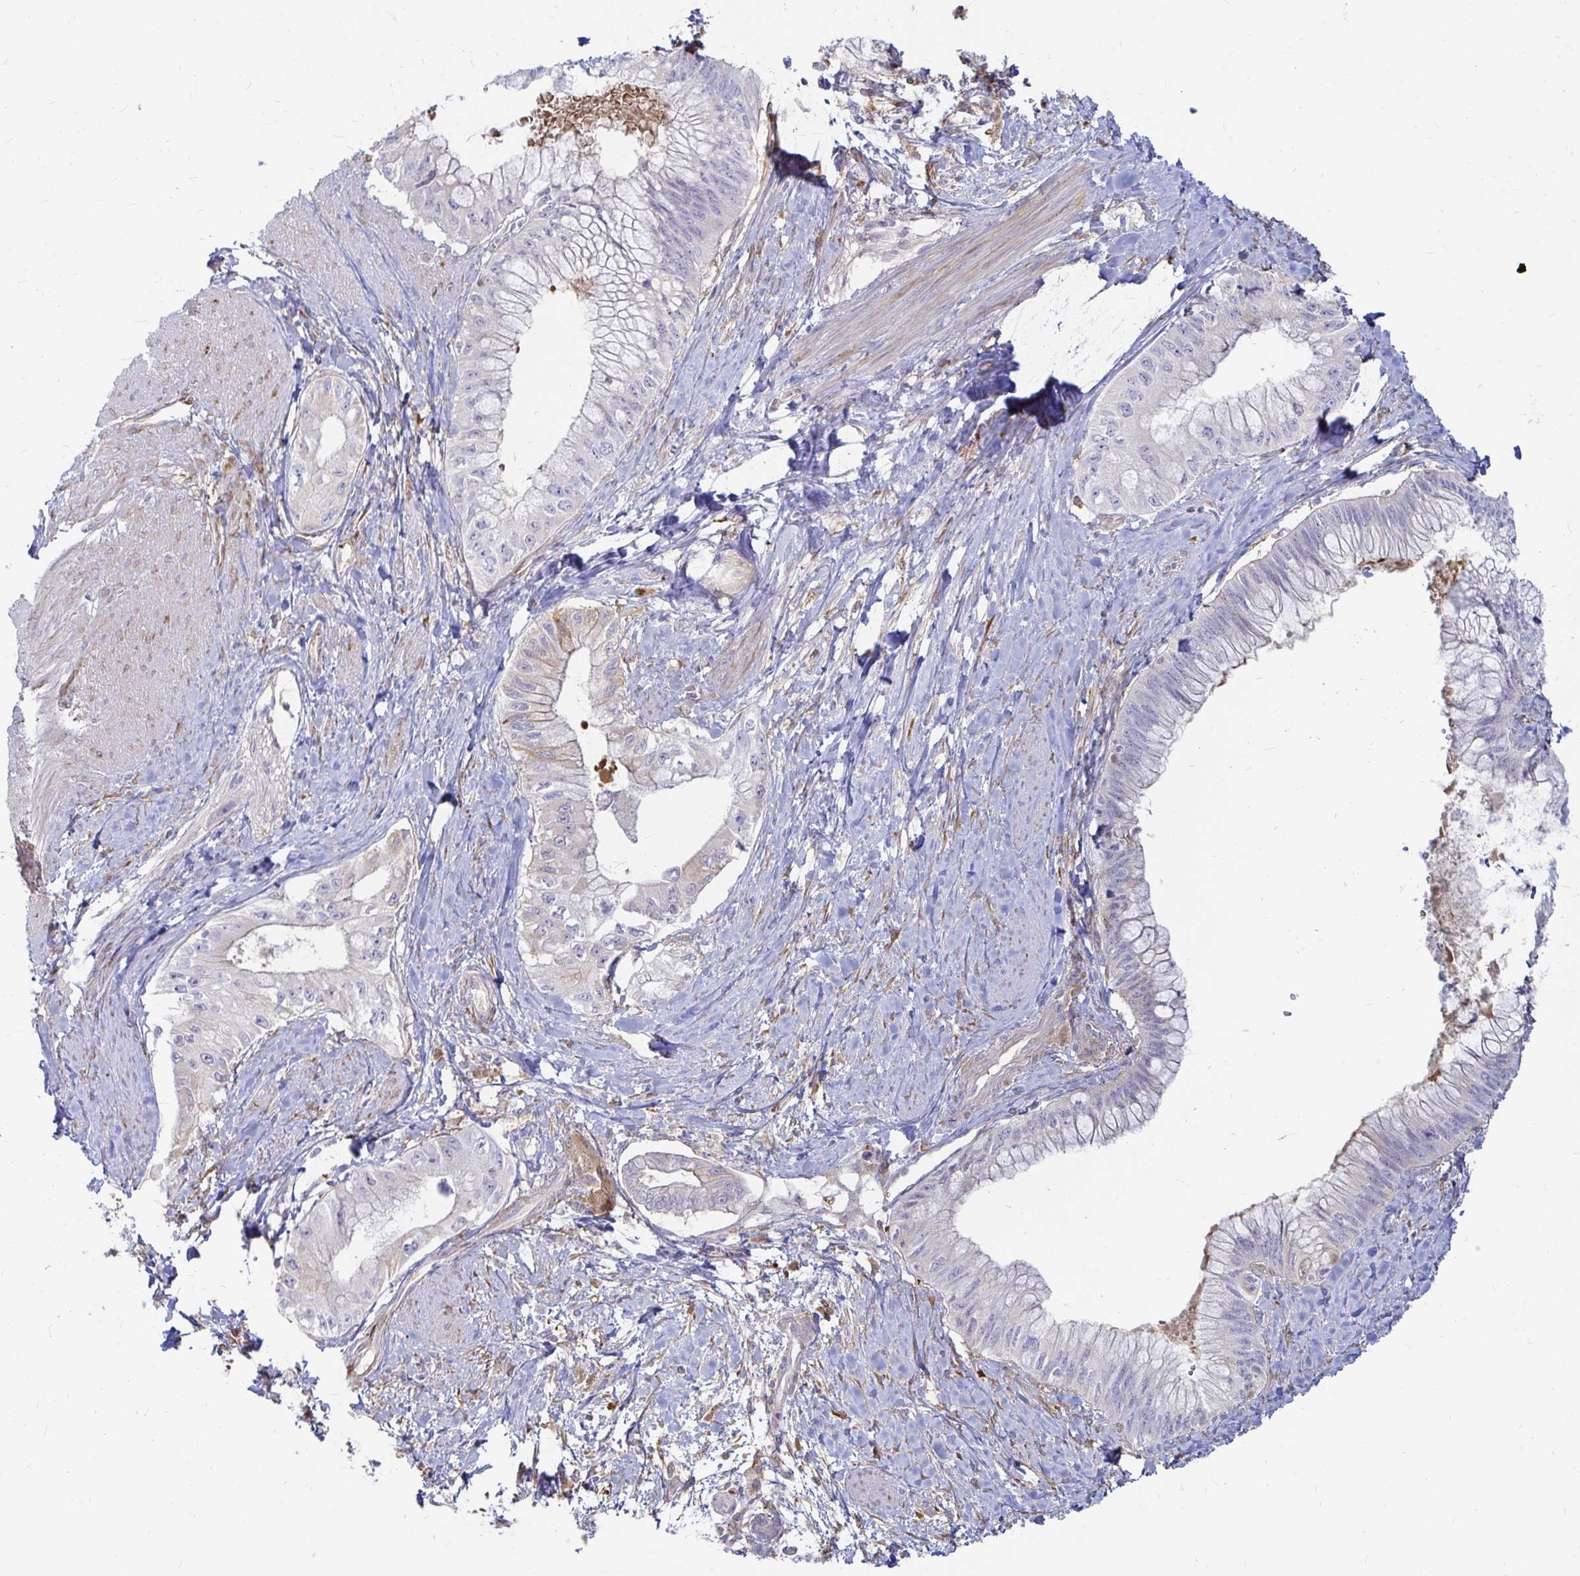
{"staining": {"intensity": "negative", "quantity": "none", "location": "none"}, "tissue": "pancreatic cancer", "cell_type": "Tumor cells", "image_type": "cancer", "snomed": [{"axis": "morphology", "description": "Adenocarcinoma, NOS"}, {"axis": "topography", "description": "Pancreas"}], "caption": "Protein analysis of pancreatic cancer displays no significant positivity in tumor cells. Nuclei are stained in blue.", "gene": "CAST", "patient": {"sex": "male", "age": 48}}